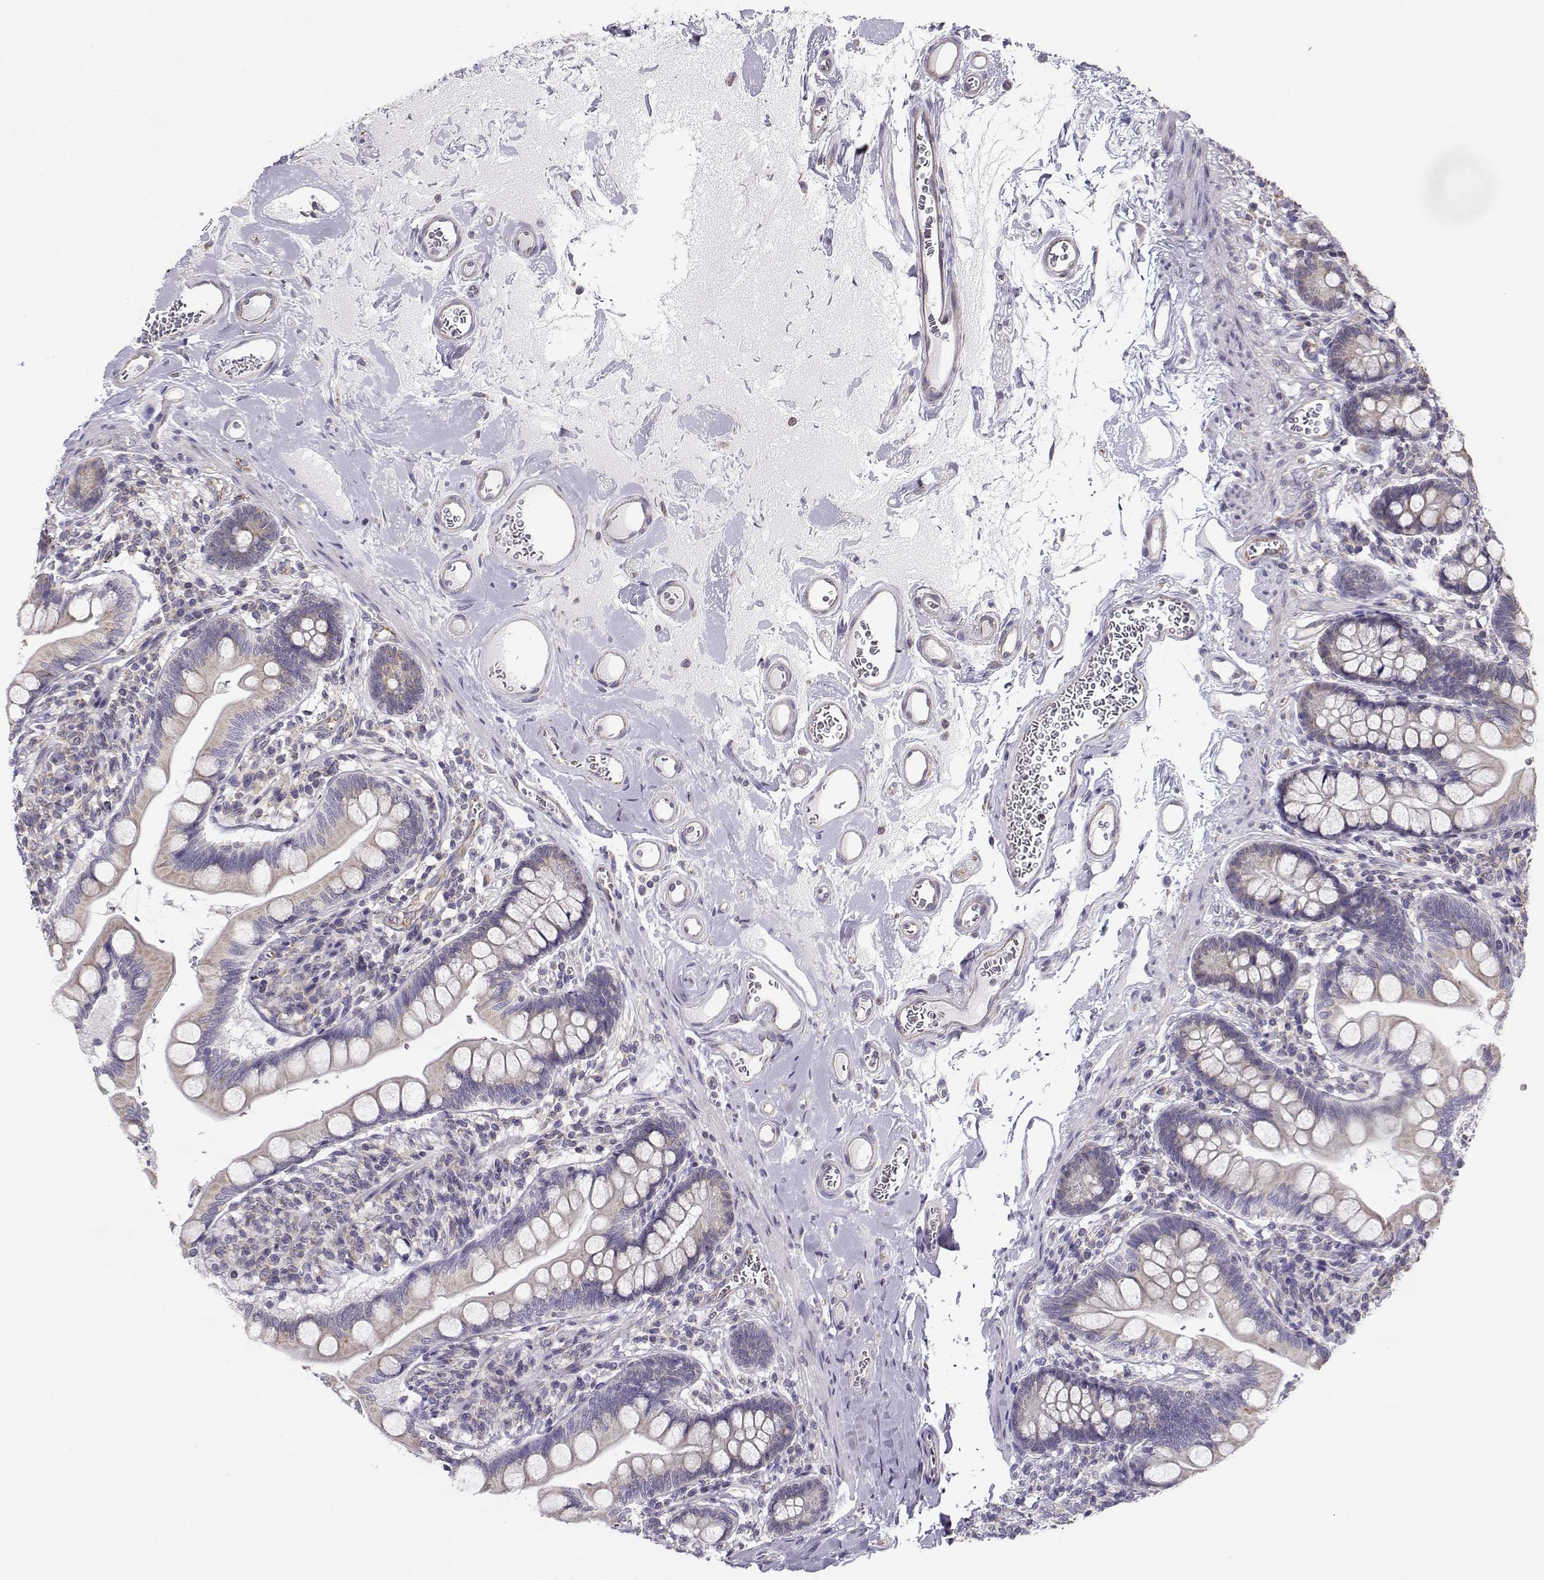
{"staining": {"intensity": "weak", "quantity": ">75%", "location": "cytoplasmic/membranous"}, "tissue": "small intestine", "cell_type": "Glandular cells", "image_type": "normal", "snomed": [{"axis": "morphology", "description": "Normal tissue, NOS"}, {"axis": "topography", "description": "Small intestine"}], "caption": "Immunohistochemistry (IHC) of normal small intestine demonstrates low levels of weak cytoplasmic/membranous staining in approximately >75% of glandular cells. (IHC, brightfield microscopy, high magnification).", "gene": "BEND6", "patient": {"sex": "female", "age": 56}}